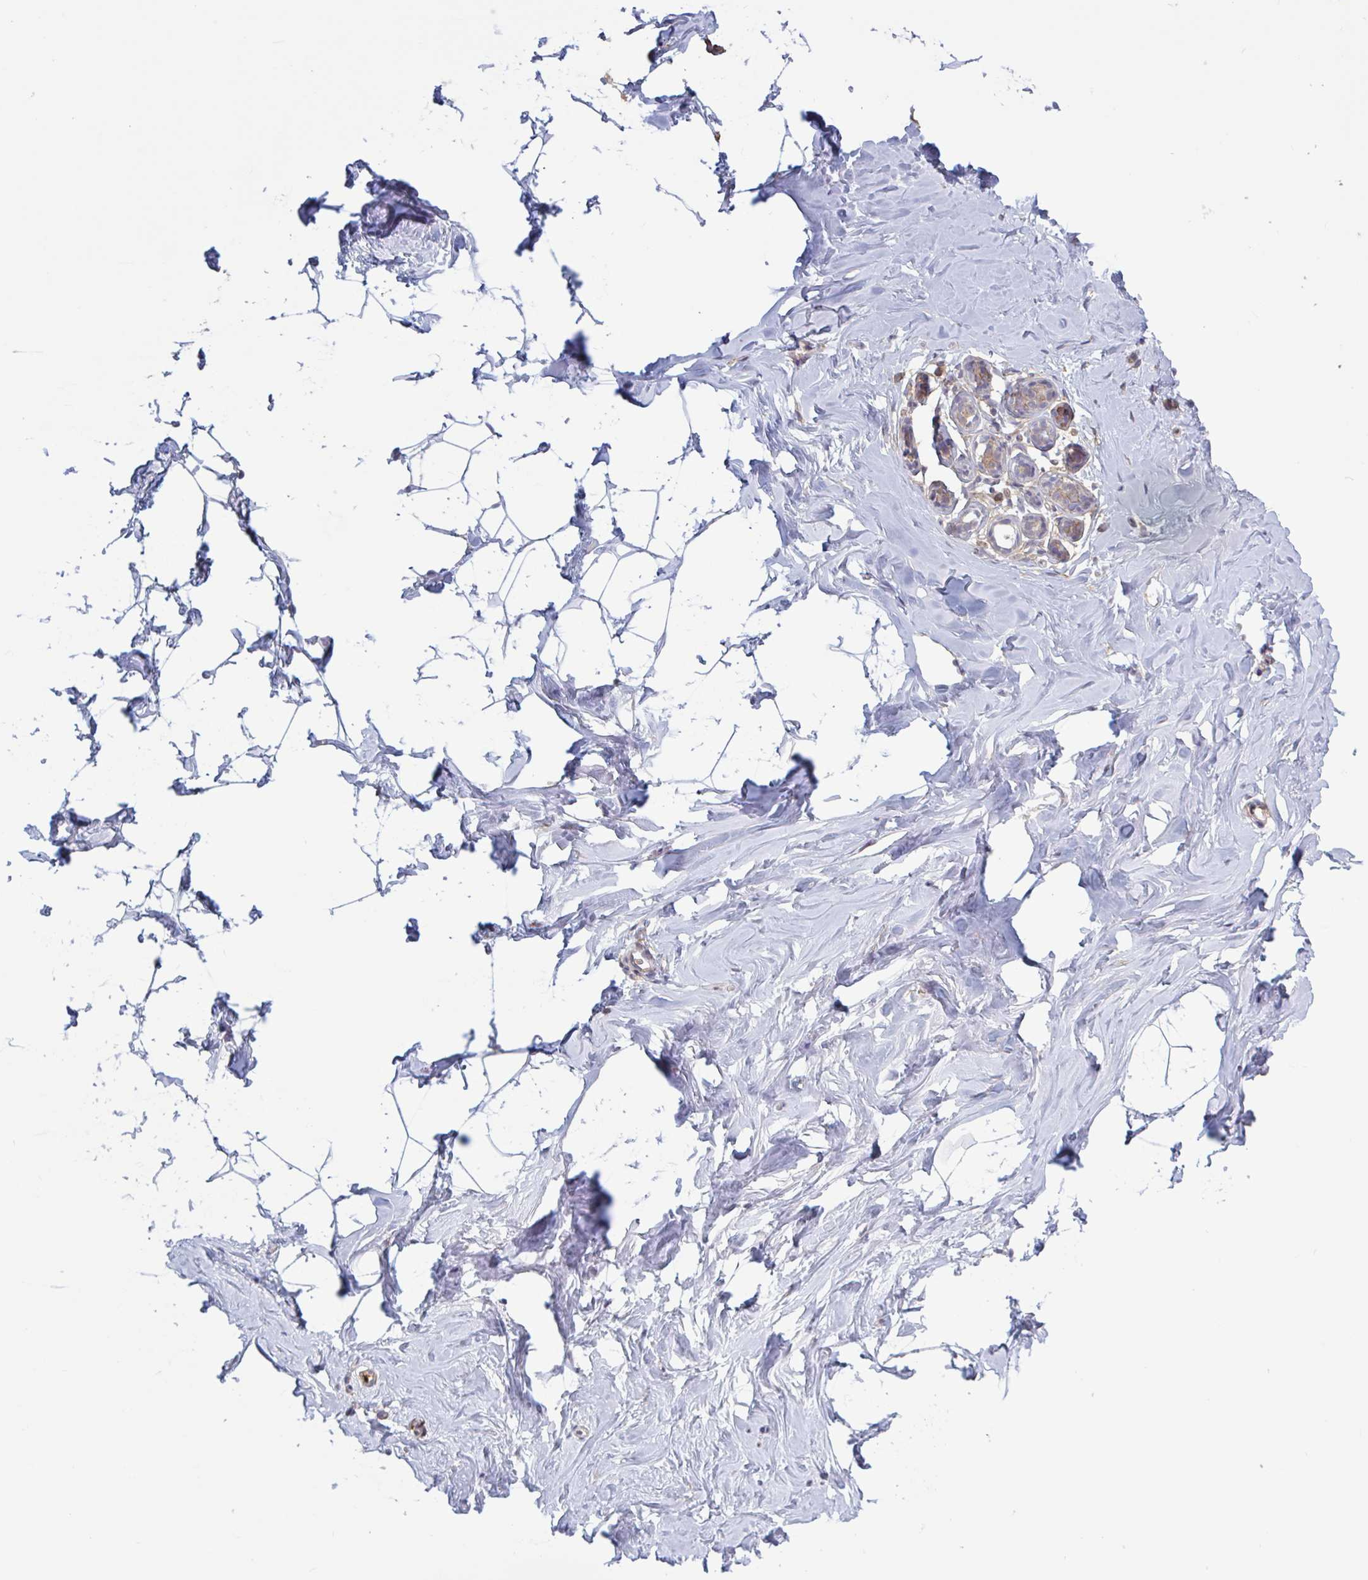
{"staining": {"intensity": "negative", "quantity": "none", "location": "none"}, "tissue": "breast", "cell_type": "Adipocytes", "image_type": "normal", "snomed": [{"axis": "morphology", "description": "Normal tissue, NOS"}, {"axis": "topography", "description": "Breast"}], "caption": "An immunohistochemistry (IHC) micrograph of benign breast is shown. There is no staining in adipocytes of breast.", "gene": "SURF1", "patient": {"sex": "female", "age": 32}}